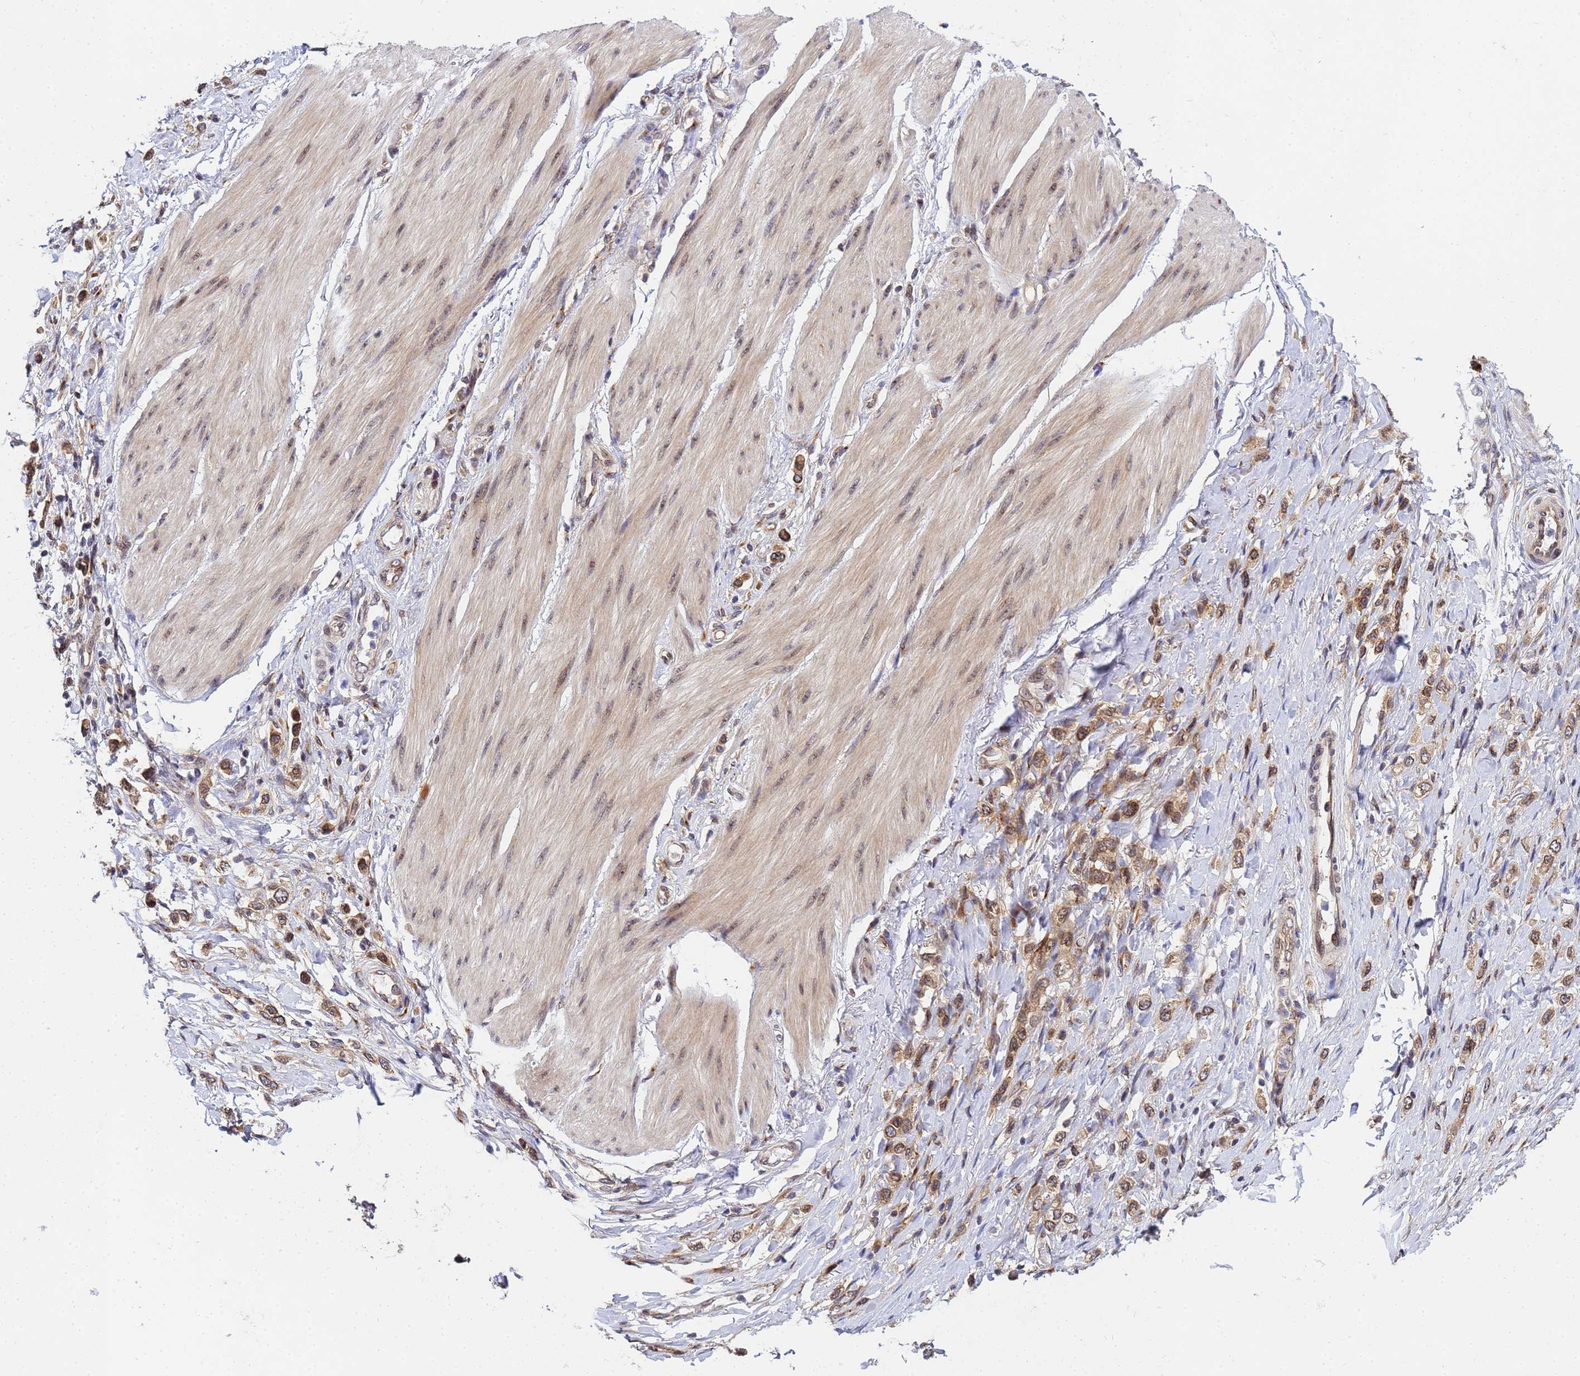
{"staining": {"intensity": "moderate", "quantity": ">75%", "location": "cytoplasmic/membranous"}, "tissue": "stomach cancer", "cell_type": "Tumor cells", "image_type": "cancer", "snomed": [{"axis": "morphology", "description": "Adenocarcinoma, NOS"}, {"axis": "topography", "description": "Stomach"}], "caption": "Tumor cells demonstrate medium levels of moderate cytoplasmic/membranous positivity in about >75% of cells in stomach cancer (adenocarcinoma). (Stains: DAB (3,3'-diaminobenzidine) in brown, nuclei in blue, Microscopy: brightfield microscopy at high magnification).", "gene": "UNC93B1", "patient": {"sex": "female", "age": 65}}